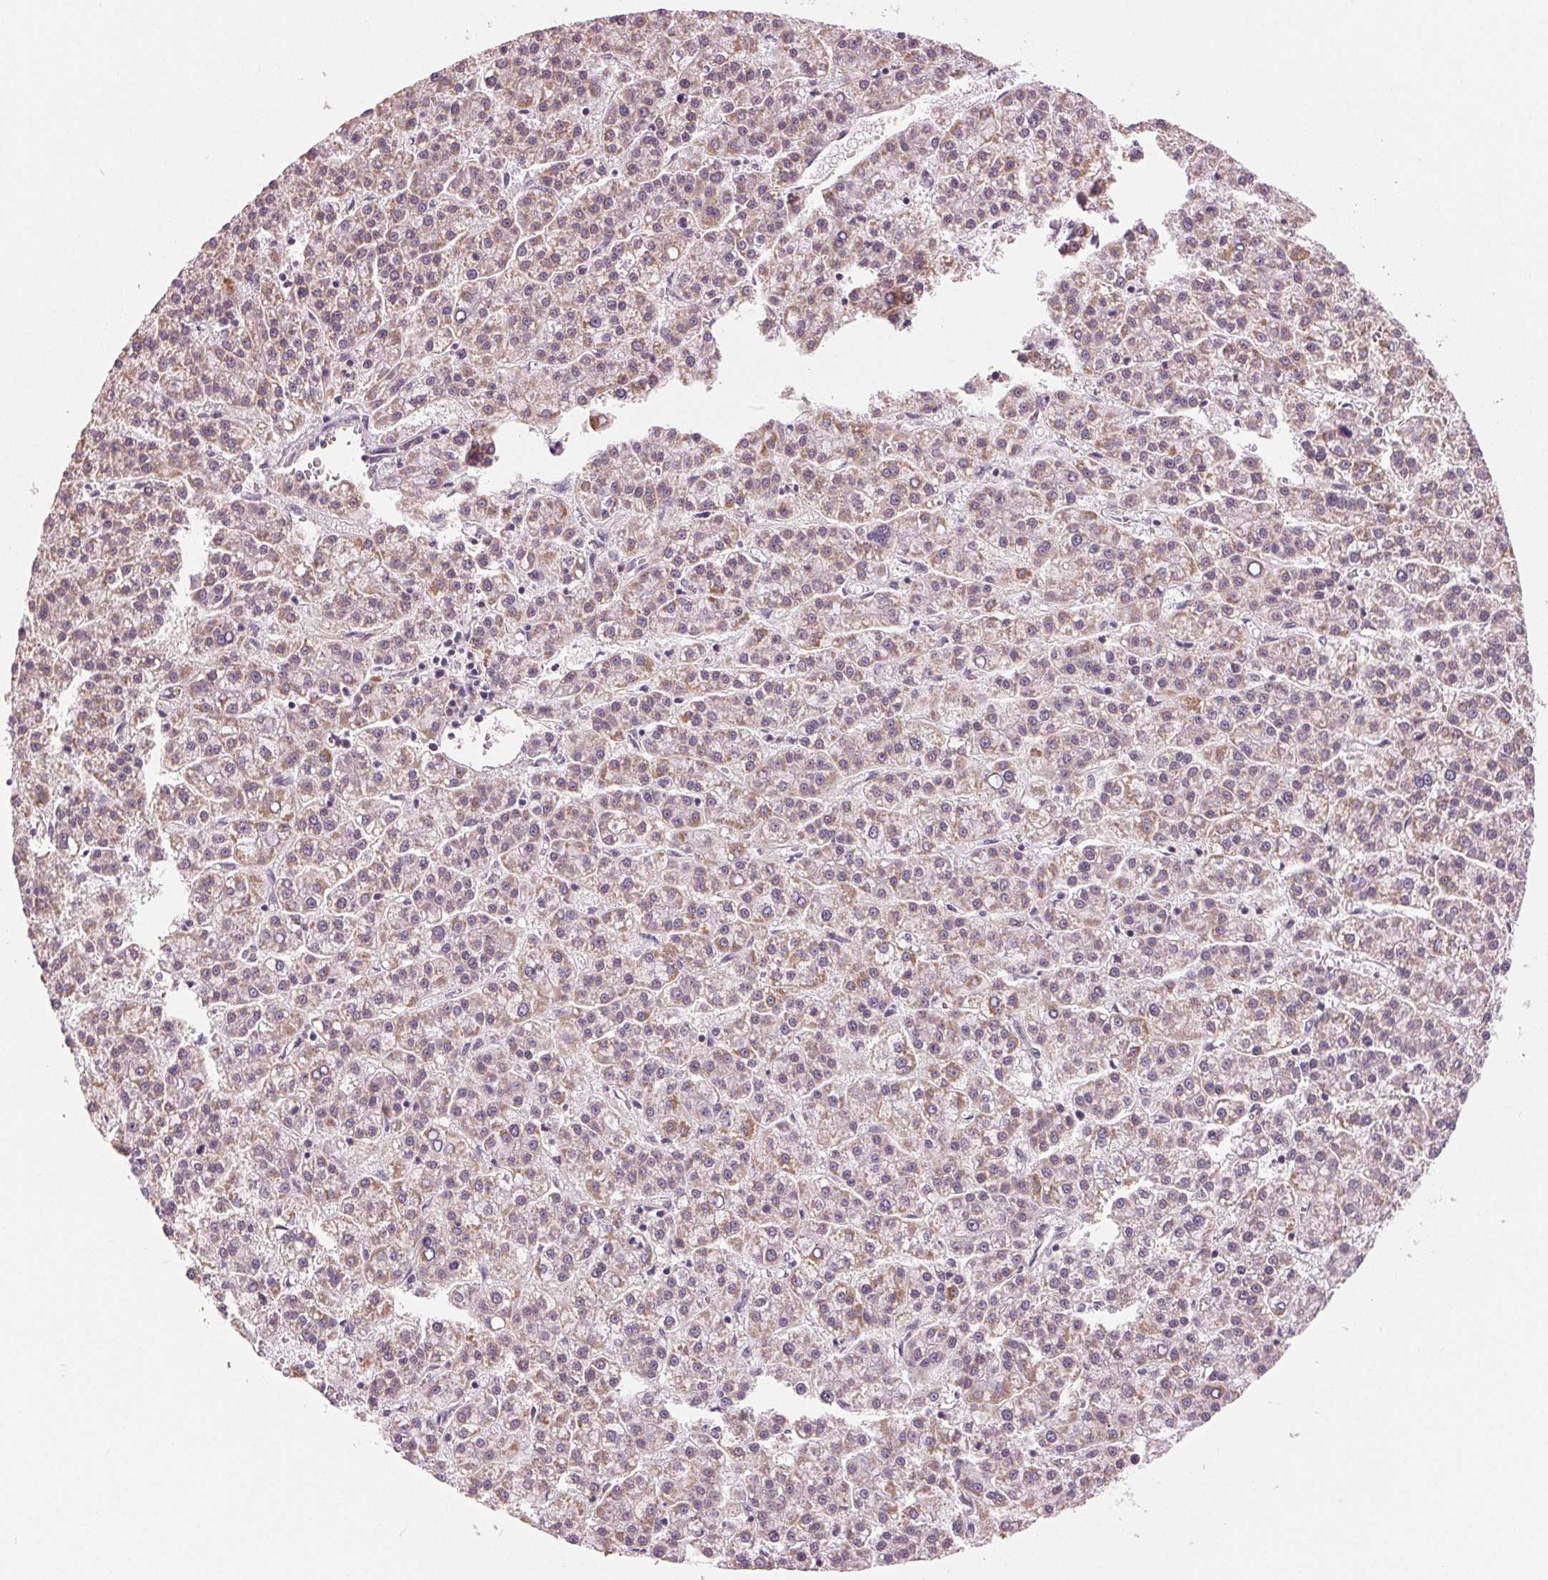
{"staining": {"intensity": "weak", "quantity": "<25%", "location": "cytoplasmic/membranous"}, "tissue": "liver cancer", "cell_type": "Tumor cells", "image_type": "cancer", "snomed": [{"axis": "morphology", "description": "Carcinoma, Hepatocellular, NOS"}, {"axis": "topography", "description": "Liver"}], "caption": "A micrograph of human liver hepatocellular carcinoma is negative for staining in tumor cells.", "gene": "ZNF605", "patient": {"sex": "female", "age": 58}}